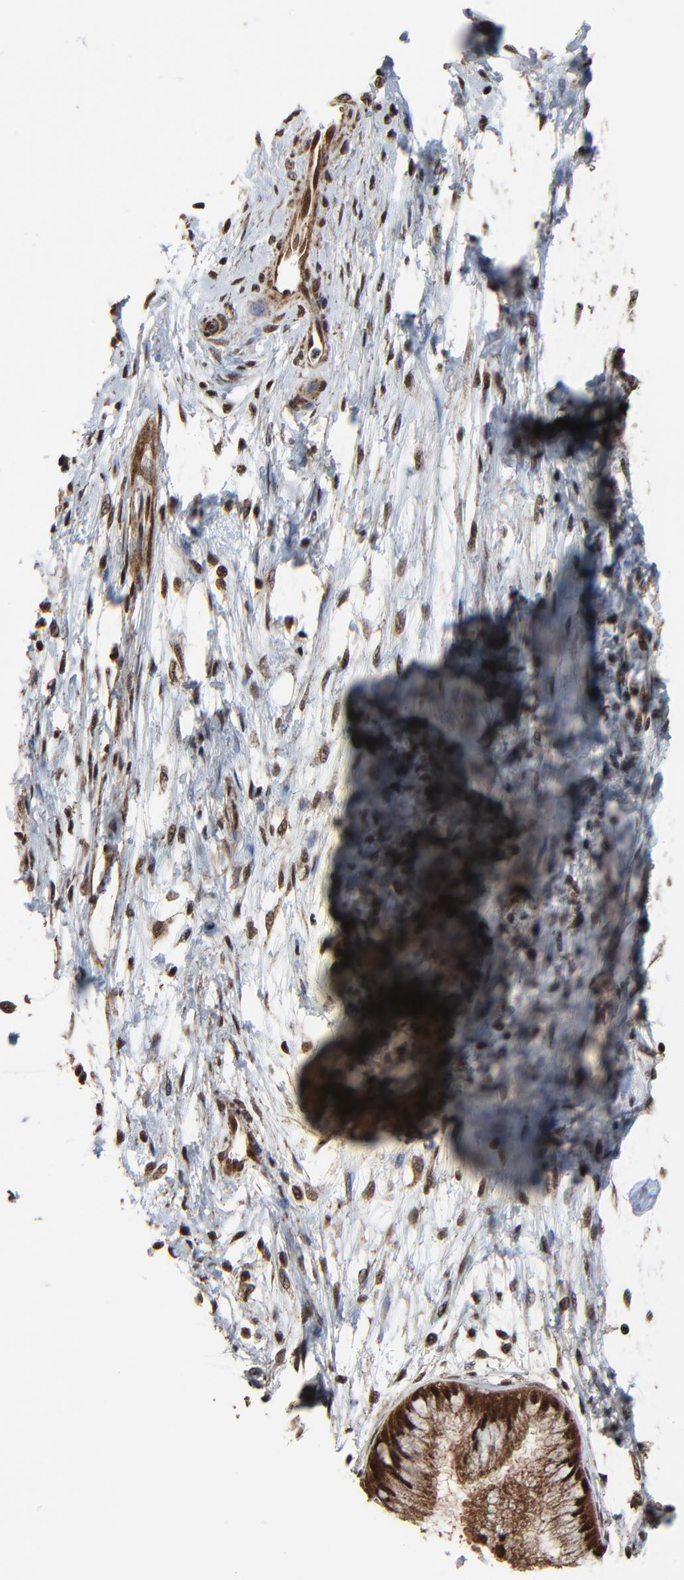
{"staining": {"intensity": "moderate", "quantity": ">75%", "location": "cytoplasmic/membranous,nuclear"}, "tissue": "cervix", "cell_type": "Glandular cells", "image_type": "normal", "snomed": [{"axis": "morphology", "description": "Normal tissue, NOS"}, {"axis": "topography", "description": "Cervix"}], "caption": "This photomicrograph exhibits IHC staining of benign human cervix, with medium moderate cytoplasmic/membranous,nuclear positivity in approximately >75% of glandular cells.", "gene": "RHOJ", "patient": {"sex": "female", "age": 39}}